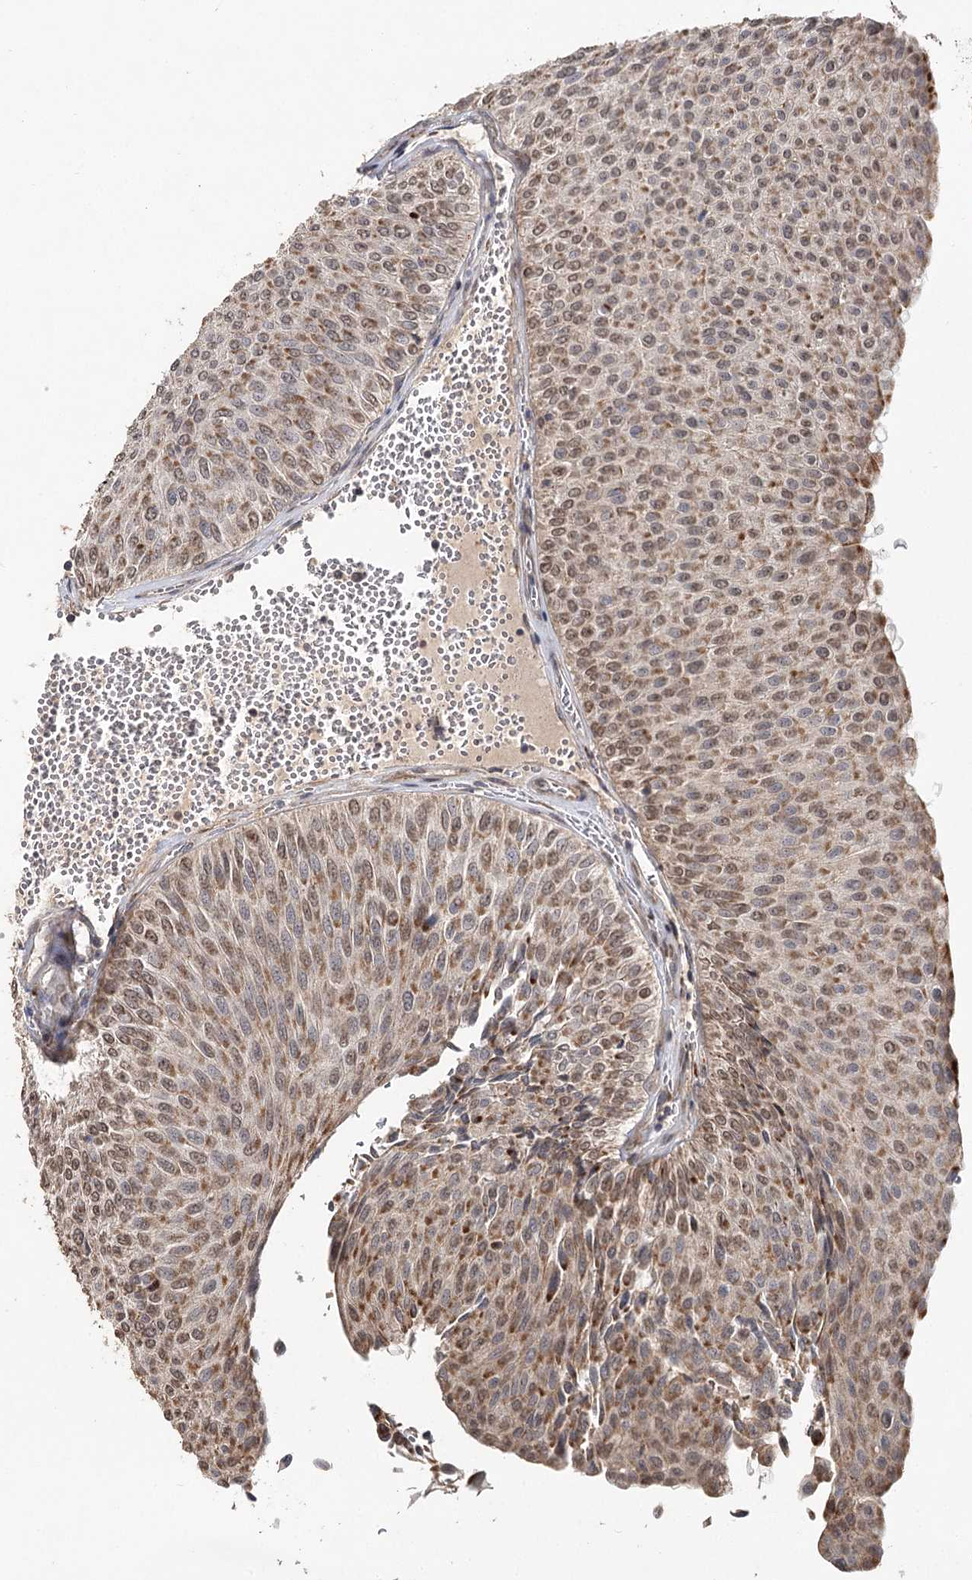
{"staining": {"intensity": "moderate", "quantity": ">75%", "location": "cytoplasmic/membranous"}, "tissue": "urothelial cancer", "cell_type": "Tumor cells", "image_type": "cancer", "snomed": [{"axis": "morphology", "description": "Urothelial carcinoma, Low grade"}, {"axis": "topography", "description": "Urinary bladder"}], "caption": "This micrograph displays immunohistochemistry (IHC) staining of urothelial cancer, with medium moderate cytoplasmic/membranous staining in approximately >75% of tumor cells.", "gene": "ZNRF3", "patient": {"sex": "male", "age": 78}}